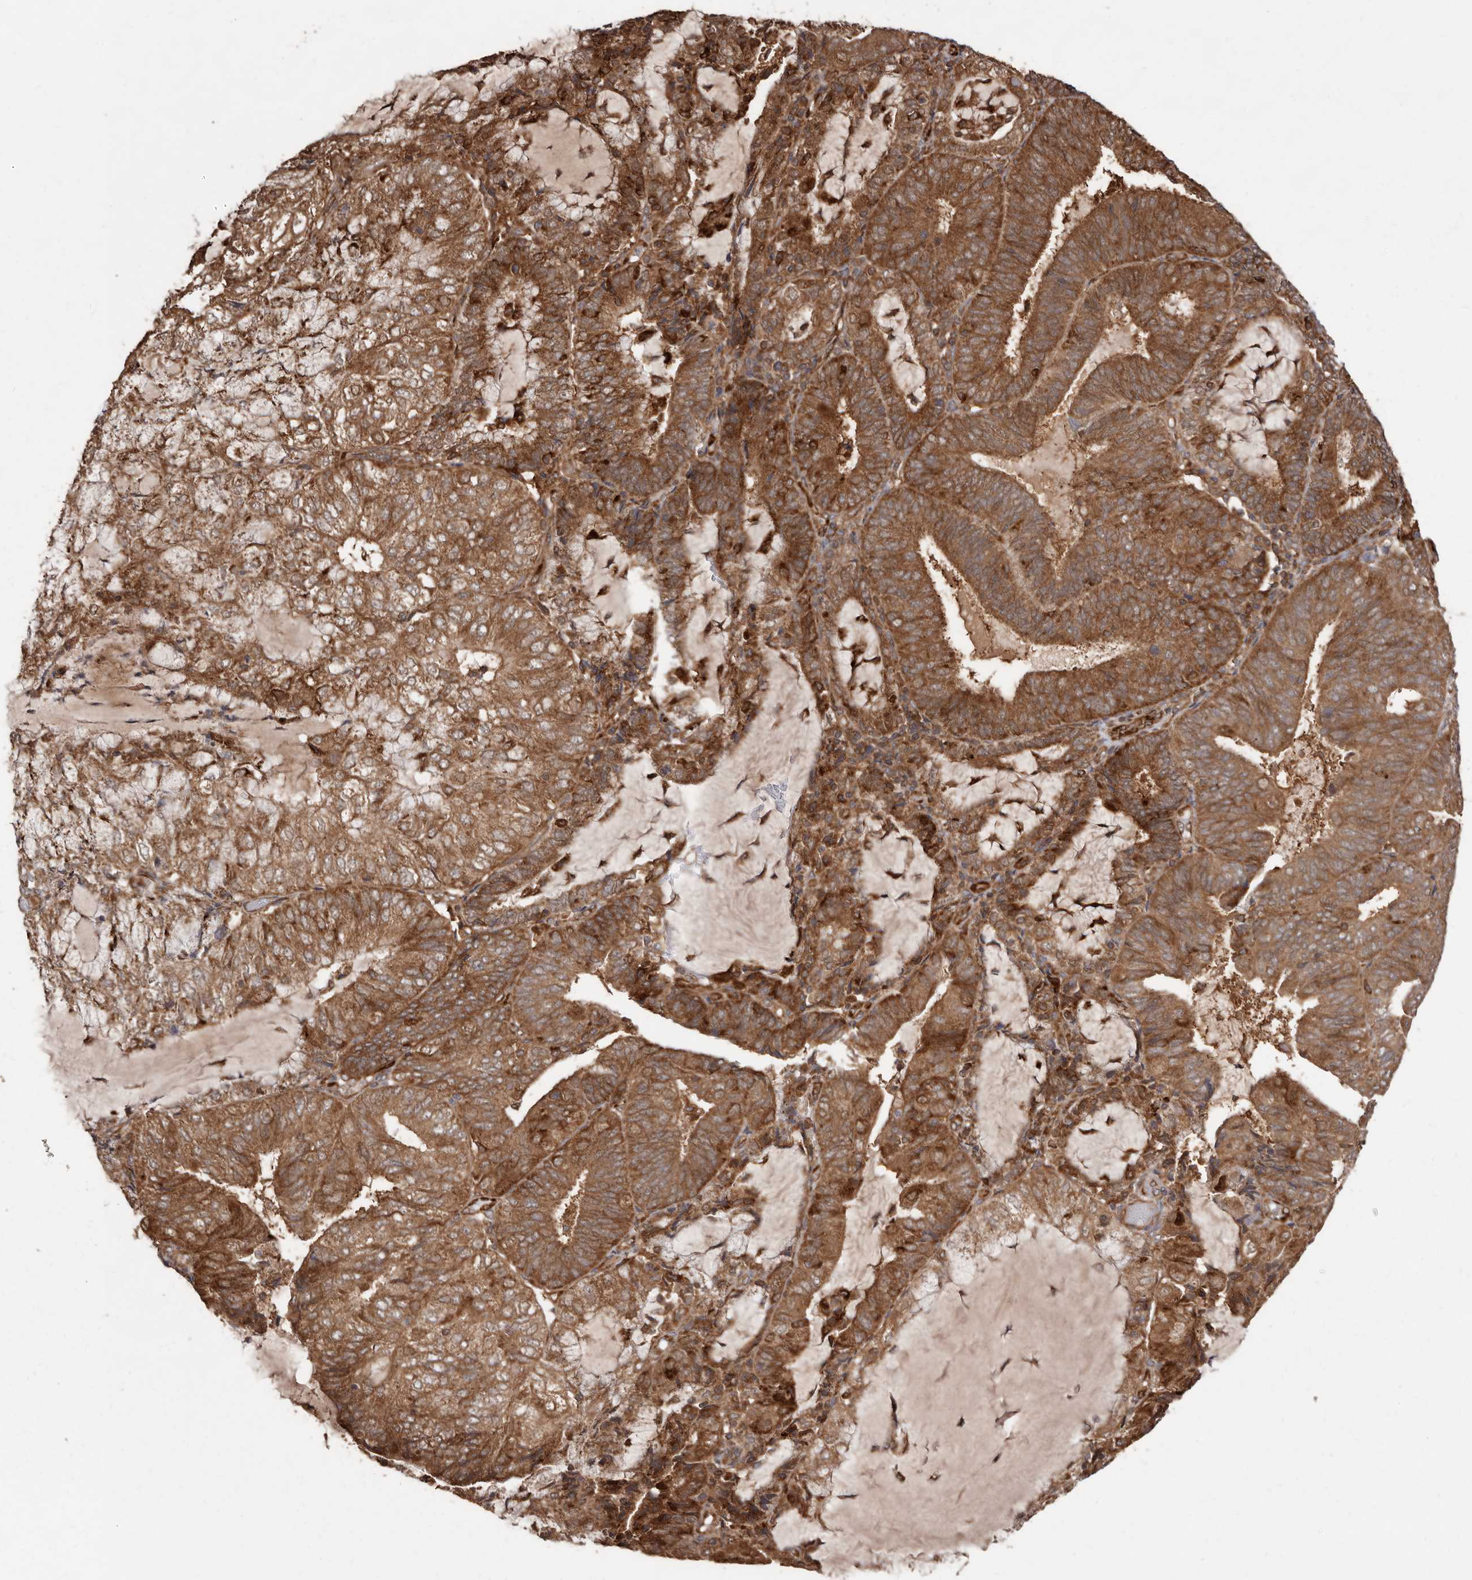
{"staining": {"intensity": "strong", "quantity": ">75%", "location": "cytoplasmic/membranous"}, "tissue": "endometrial cancer", "cell_type": "Tumor cells", "image_type": "cancer", "snomed": [{"axis": "morphology", "description": "Adenocarcinoma, NOS"}, {"axis": "topography", "description": "Endometrium"}], "caption": "An immunohistochemistry photomicrograph of neoplastic tissue is shown. Protein staining in brown labels strong cytoplasmic/membranous positivity in endometrial cancer within tumor cells.", "gene": "FLAD1", "patient": {"sex": "female", "age": 81}}